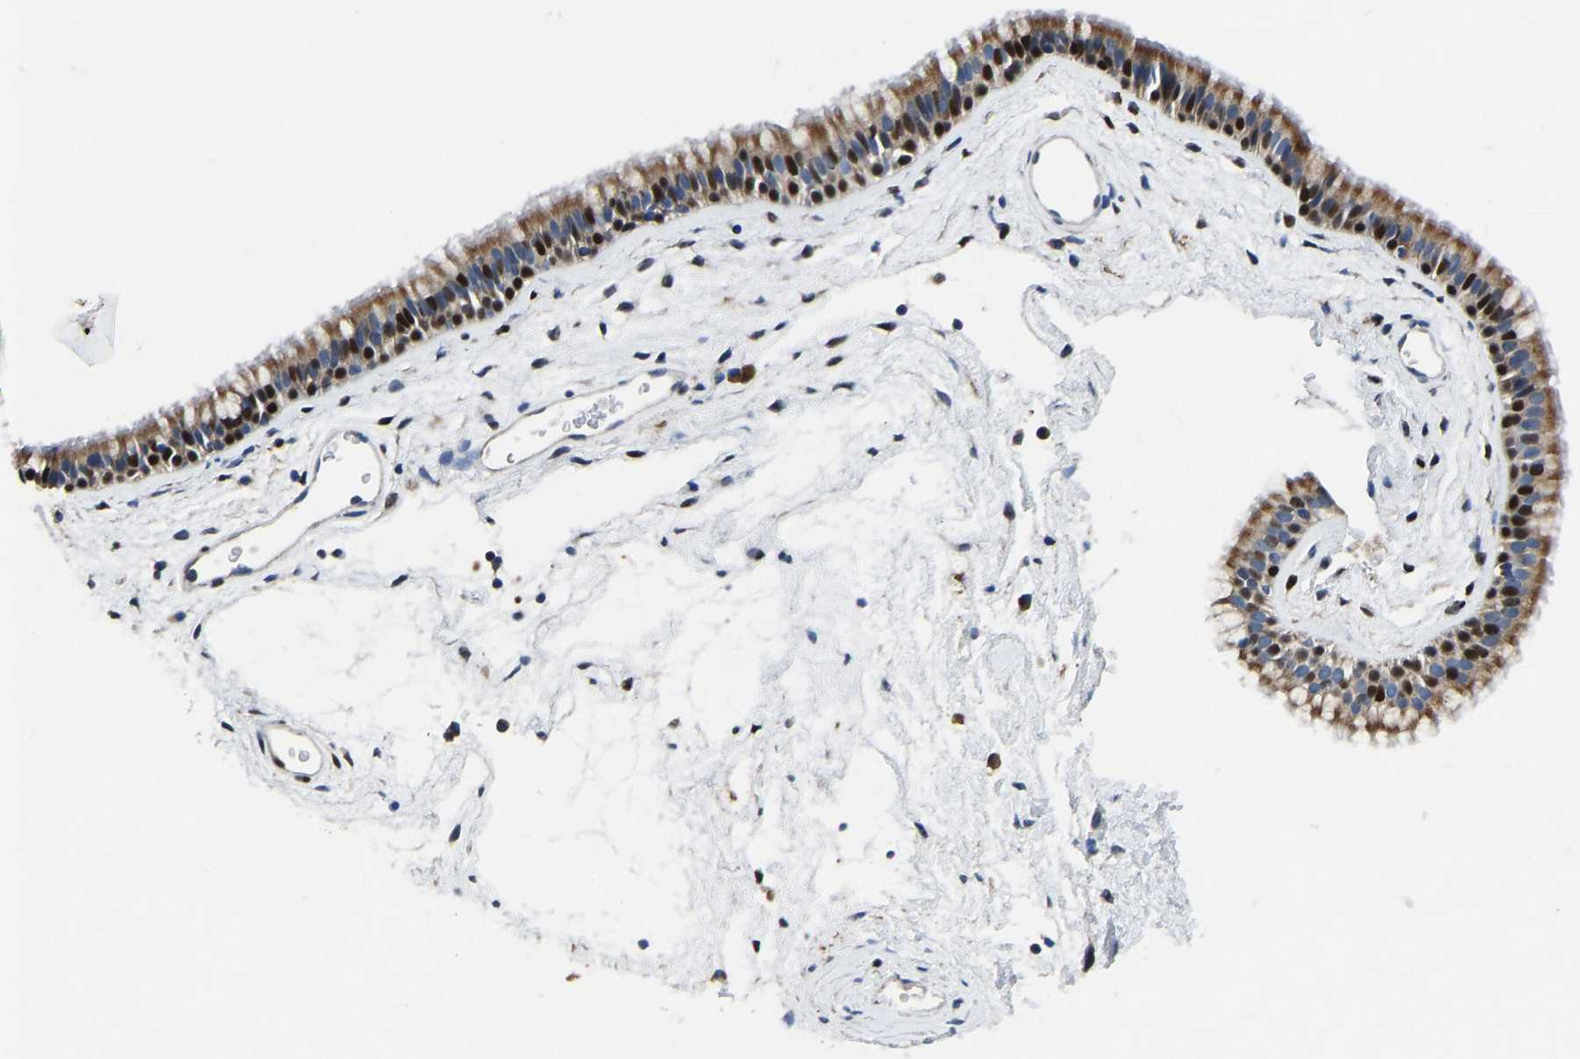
{"staining": {"intensity": "moderate", "quantity": "25%-75%", "location": "cytoplasmic/membranous,nuclear"}, "tissue": "nasopharynx", "cell_type": "Respiratory epithelial cells", "image_type": "normal", "snomed": [{"axis": "morphology", "description": "Normal tissue, NOS"}, {"axis": "morphology", "description": "Inflammation, NOS"}, {"axis": "topography", "description": "Nasopharynx"}], "caption": "Respiratory epithelial cells exhibit medium levels of moderate cytoplasmic/membranous,nuclear staining in approximately 25%-75% of cells in normal human nasopharynx.", "gene": "EGR1", "patient": {"sex": "male", "age": 48}}